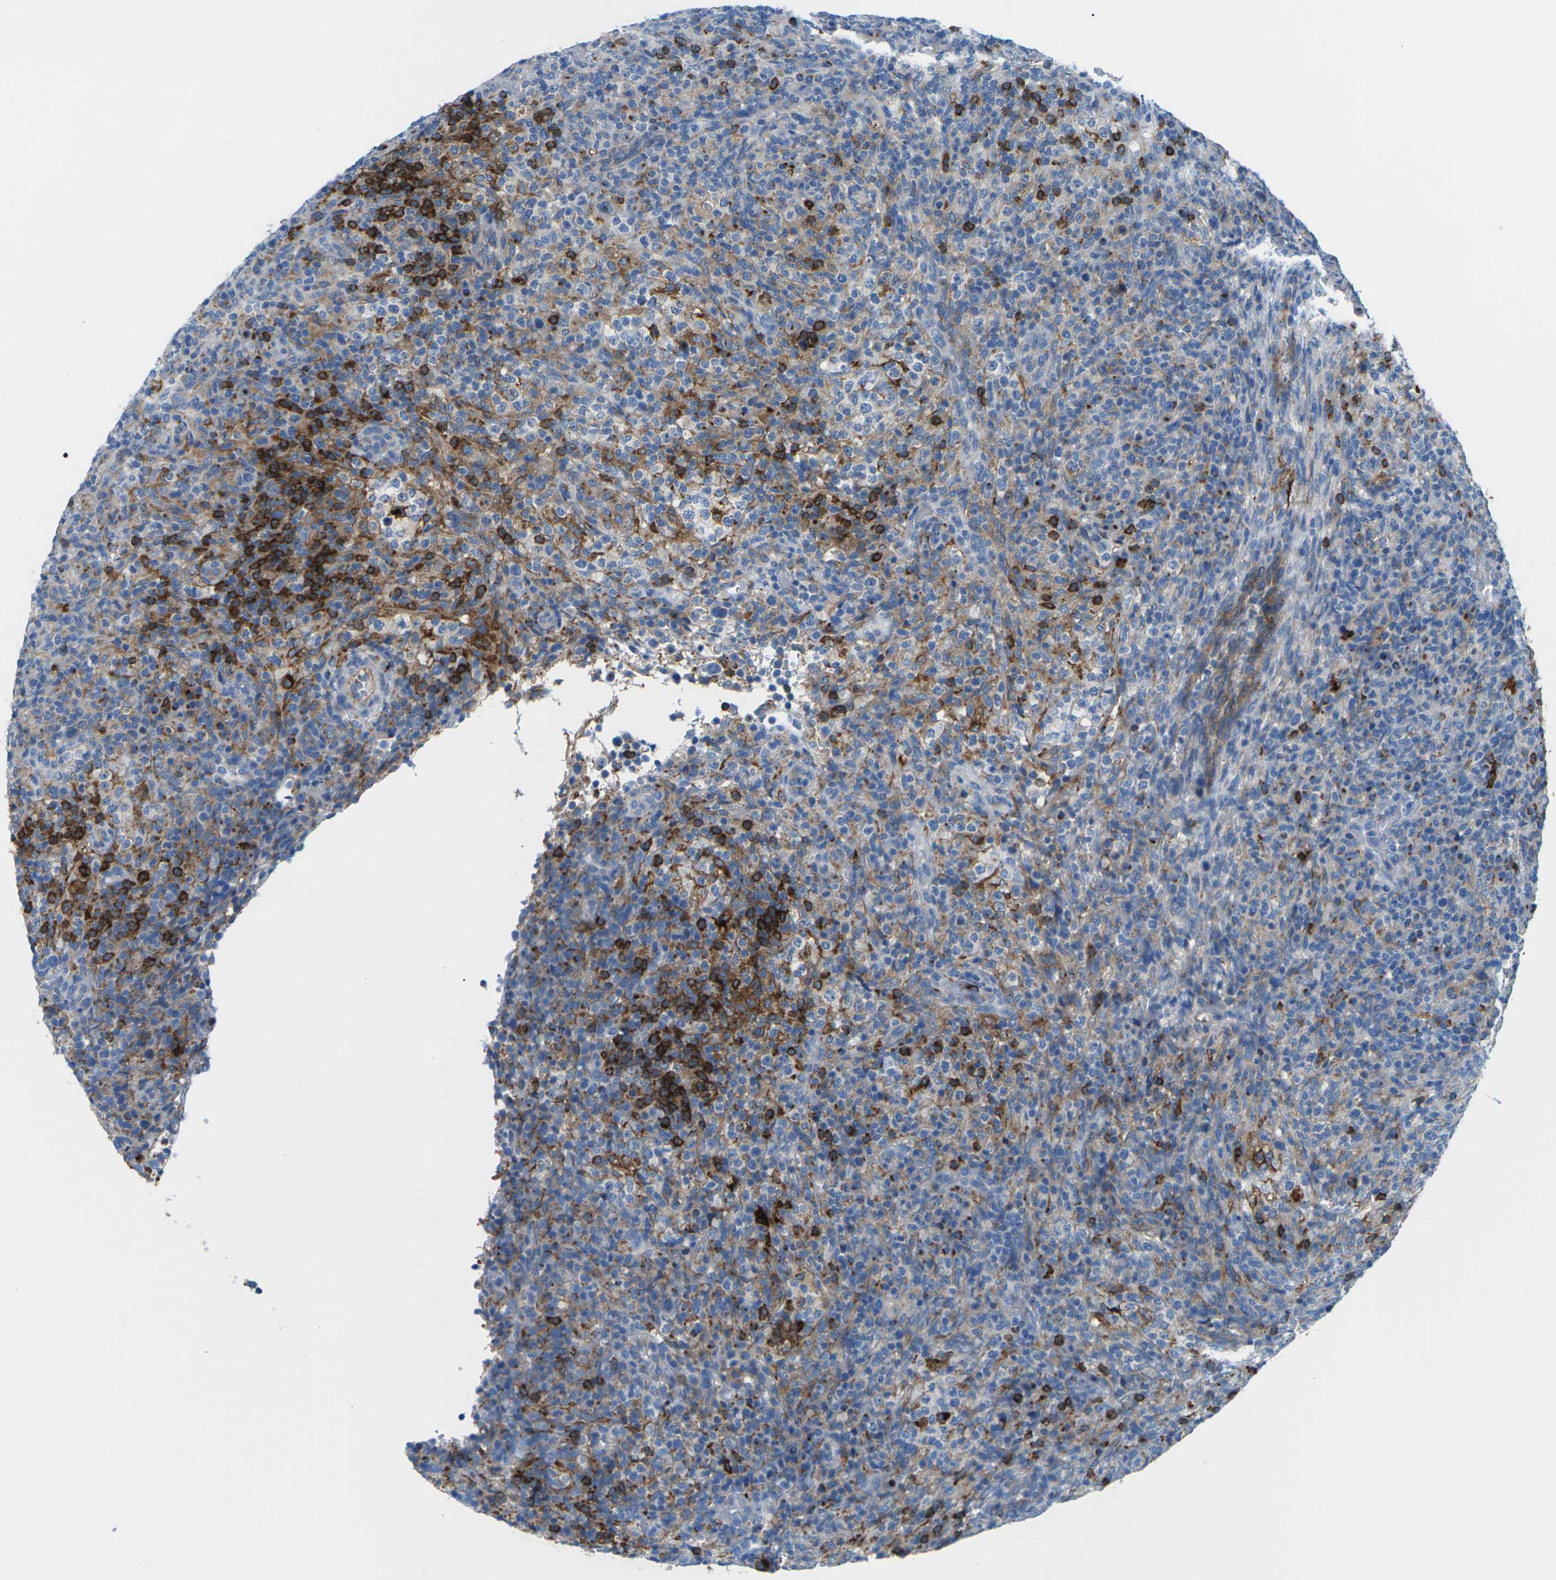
{"staining": {"intensity": "strong", "quantity": "25%-75%", "location": "cytoplasmic/membranous"}, "tissue": "lymphoma", "cell_type": "Tumor cells", "image_type": "cancer", "snomed": [{"axis": "morphology", "description": "Malignant lymphoma, non-Hodgkin's type, High grade"}, {"axis": "topography", "description": "Lymph node"}], "caption": "Lymphoma was stained to show a protein in brown. There is high levels of strong cytoplasmic/membranous staining in about 25%-75% of tumor cells.", "gene": "SYNGR2", "patient": {"sex": "female", "age": 76}}